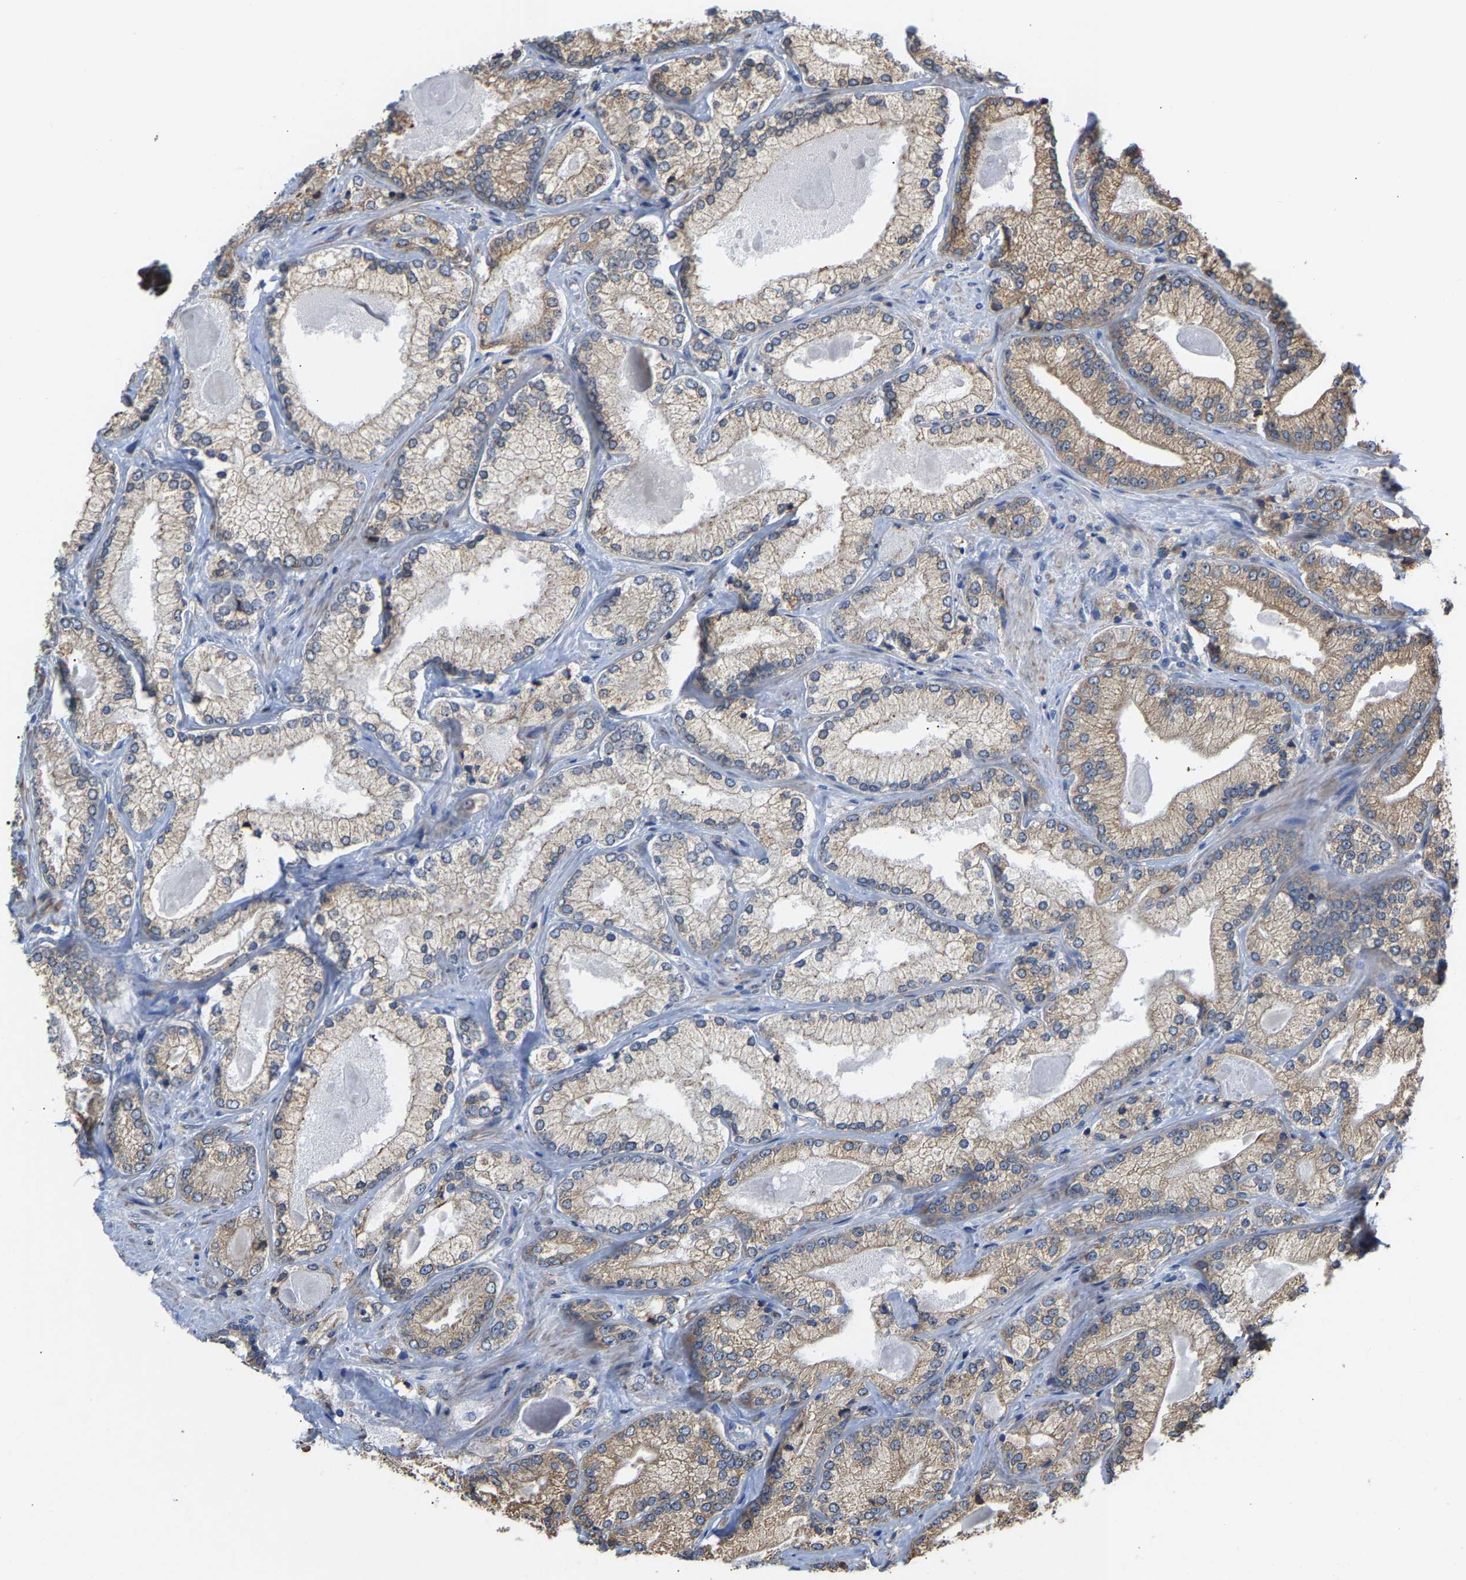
{"staining": {"intensity": "weak", "quantity": "25%-75%", "location": "cytoplasmic/membranous"}, "tissue": "prostate cancer", "cell_type": "Tumor cells", "image_type": "cancer", "snomed": [{"axis": "morphology", "description": "Adenocarcinoma, Low grade"}, {"axis": "topography", "description": "Prostate"}], "caption": "Approximately 25%-75% of tumor cells in human adenocarcinoma (low-grade) (prostate) exhibit weak cytoplasmic/membranous protein positivity as visualized by brown immunohistochemical staining.", "gene": "ARAP1", "patient": {"sex": "male", "age": 65}}